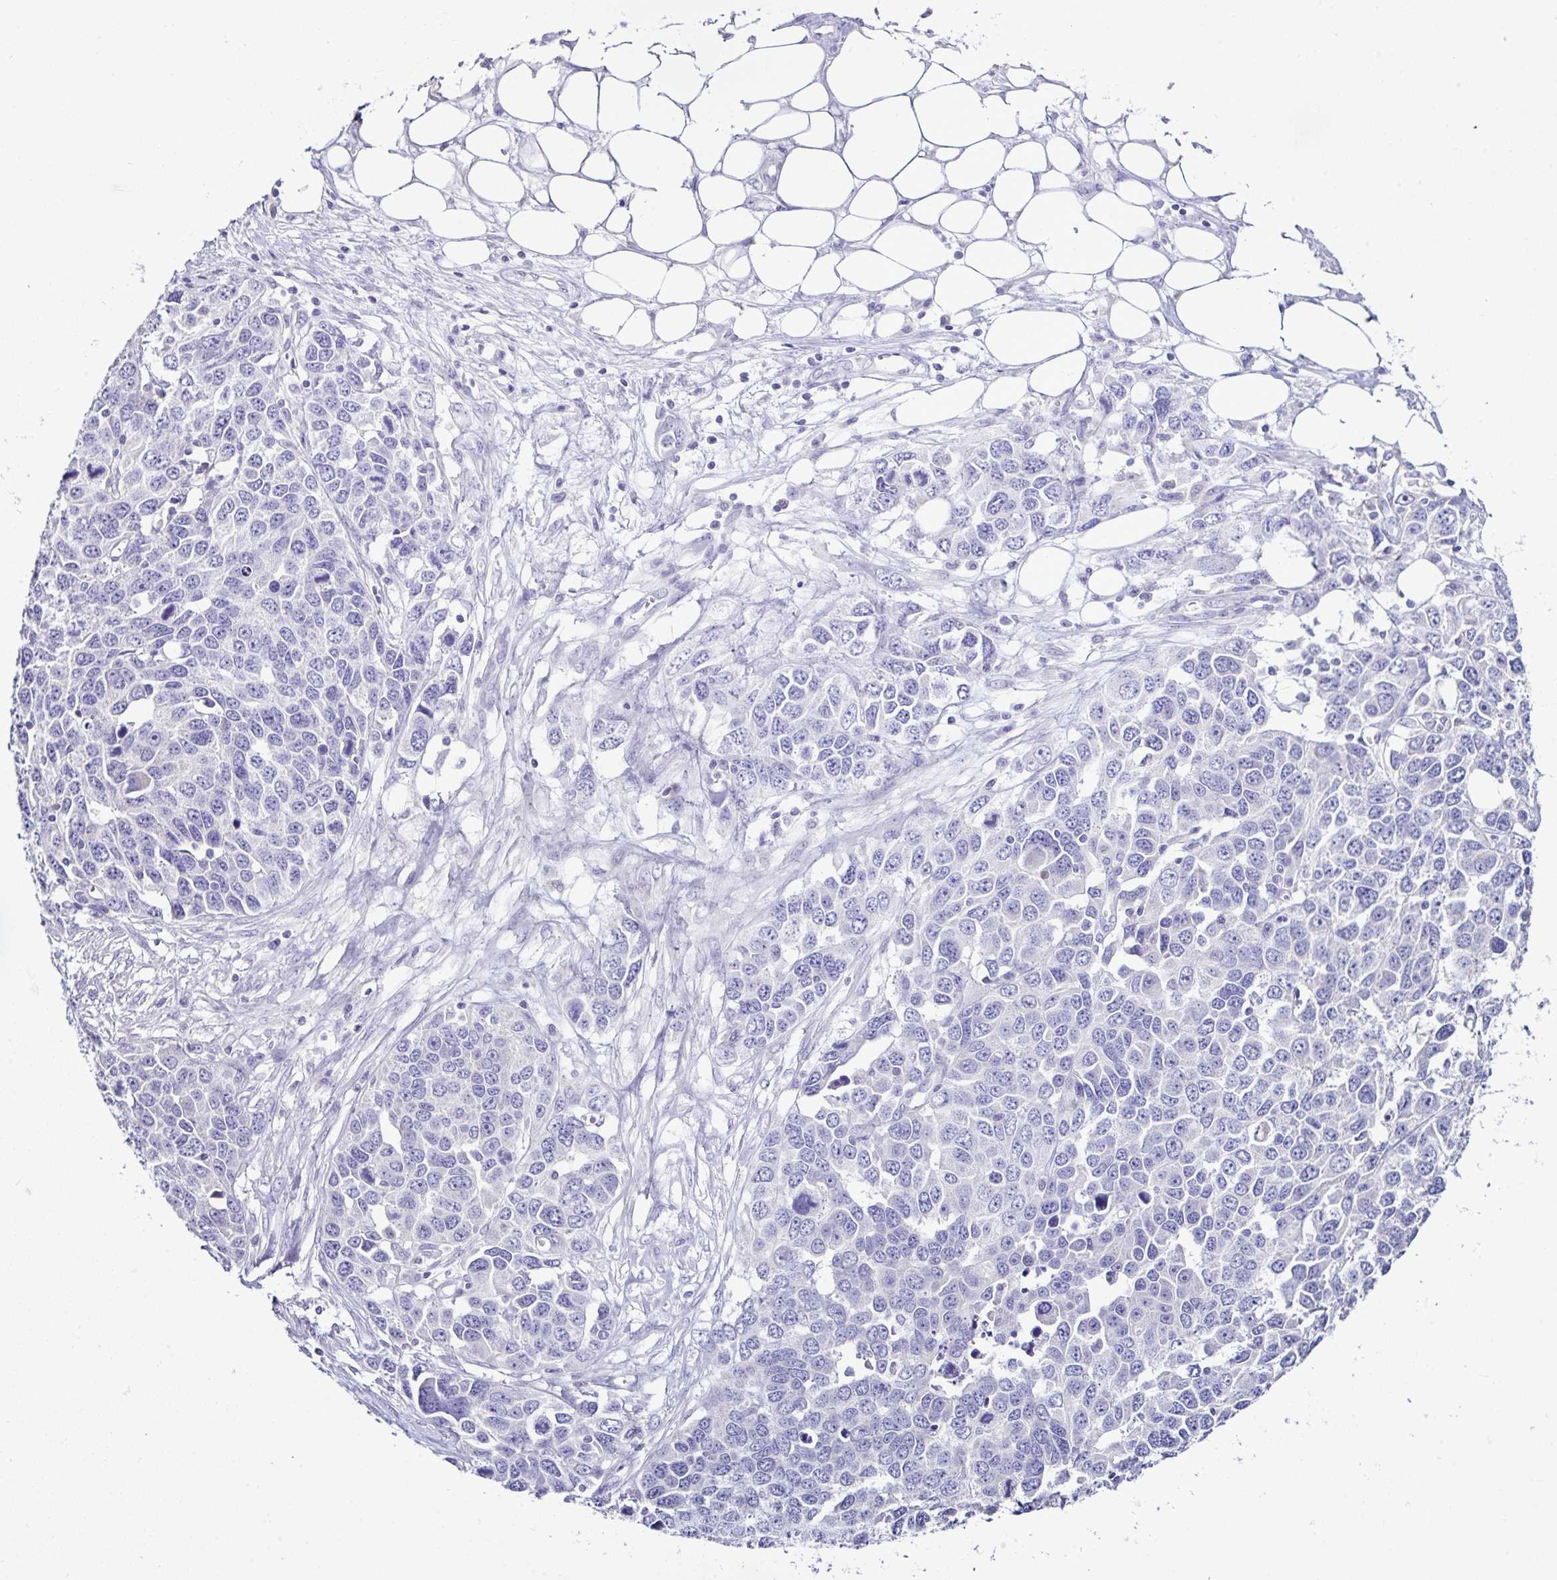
{"staining": {"intensity": "negative", "quantity": "none", "location": "none"}, "tissue": "ovarian cancer", "cell_type": "Tumor cells", "image_type": "cancer", "snomed": [{"axis": "morphology", "description": "Cystadenocarcinoma, serous, NOS"}, {"axis": "topography", "description": "Ovary"}], "caption": "Ovarian serous cystadenocarcinoma was stained to show a protein in brown. There is no significant positivity in tumor cells.", "gene": "D2HGDH", "patient": {"sex": "female", "age": 76}}